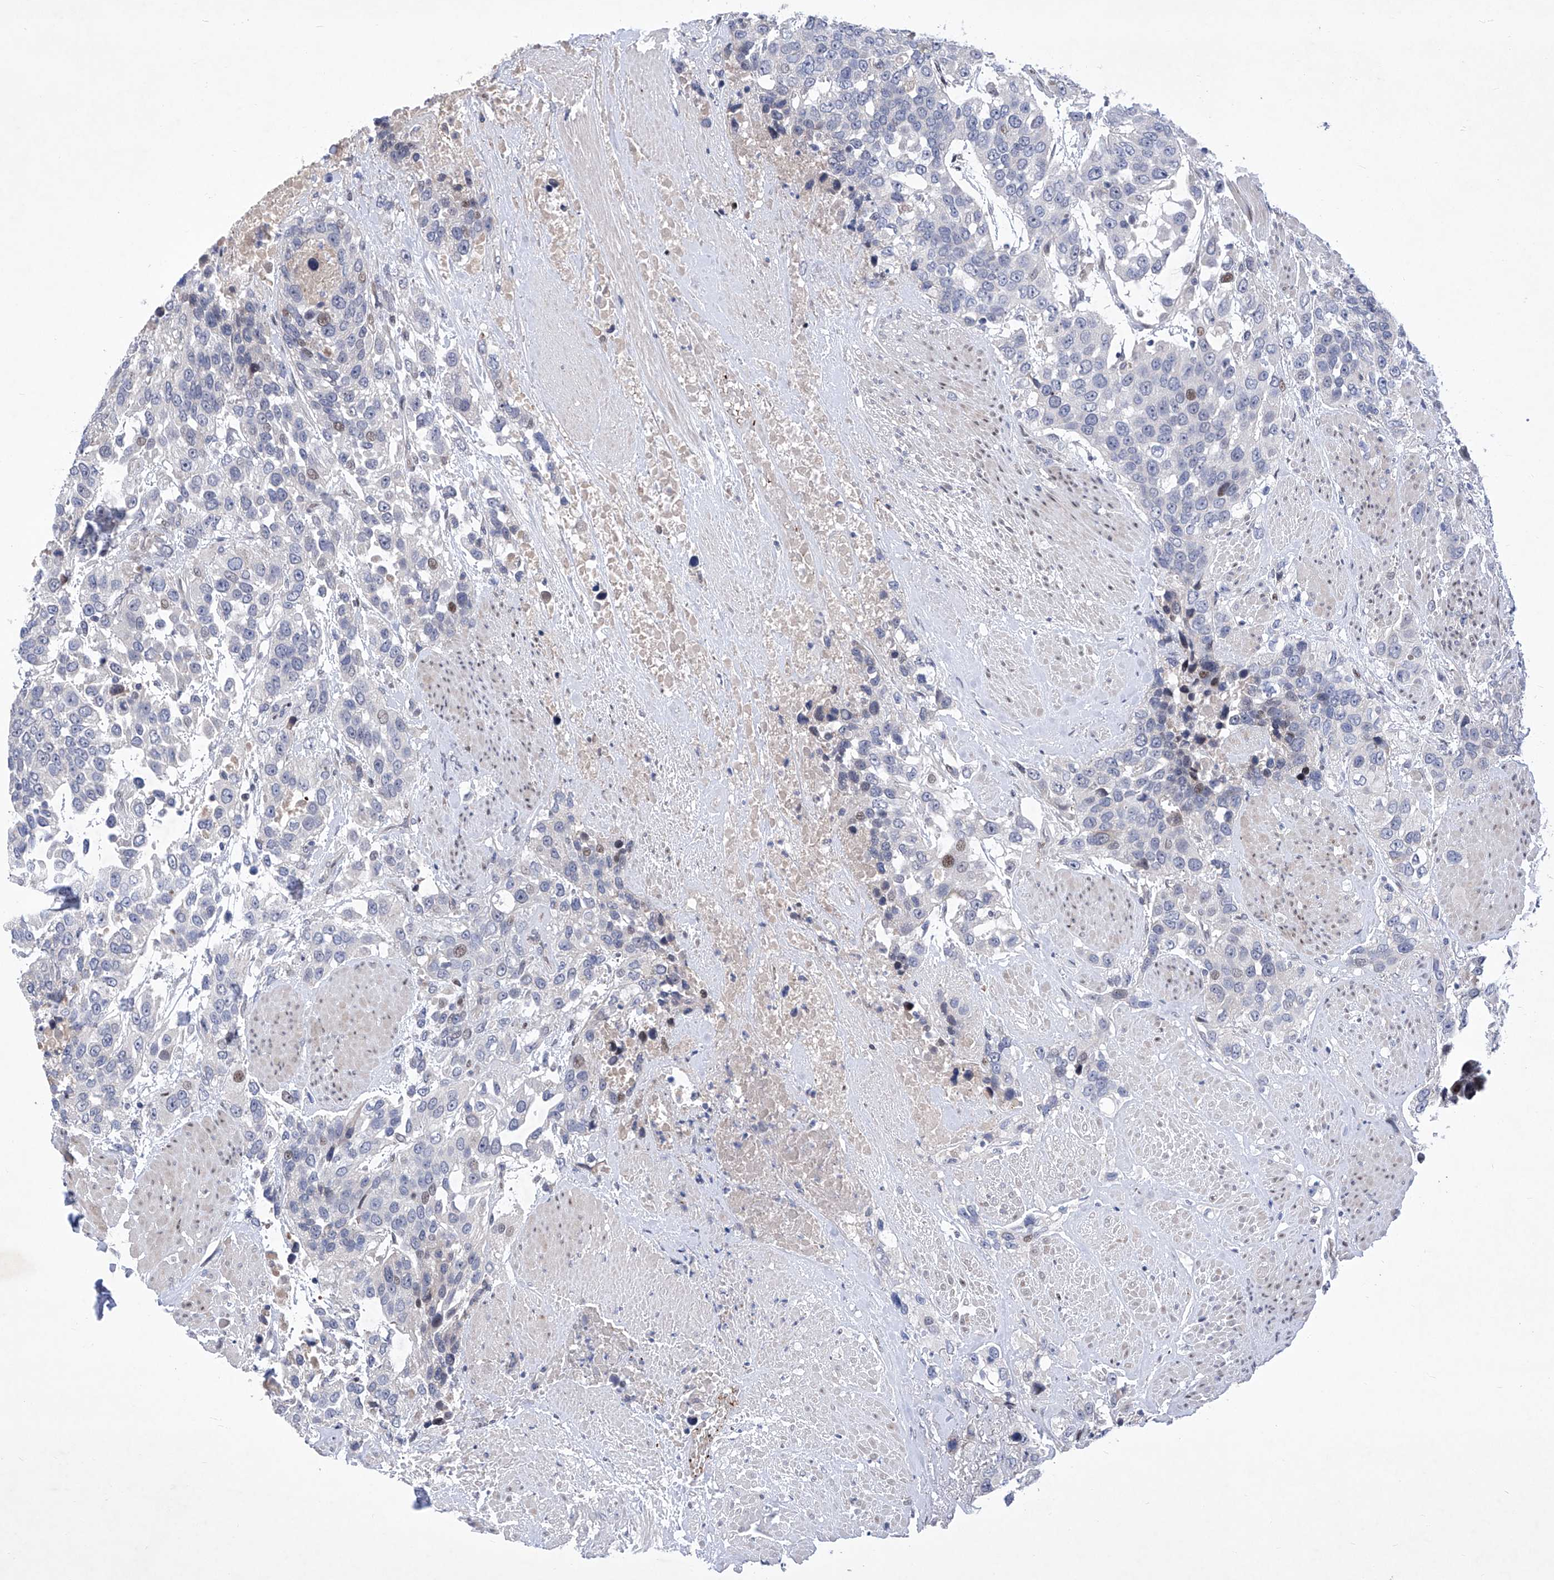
{"staining": {"intensity": "weak", "quantity": "<25%", "location": "nuclear"}, "tissue": "urothelial cancer", "cell_type": "Tumor cells", "image_type": "cancer", "snomed": [{"axis": "morphology", "description": "Urothelial carcinoma, High grade"}, {"axis": "topography", "description": "Urinary bladder"}], "caption": "DAB immunohistochemical staining of high-grade urothelial carcinoma demonstrates no significant staining in tumor cells.", "gene": "NUFIP1", "patient": {"sex": "female", "age": 80}}